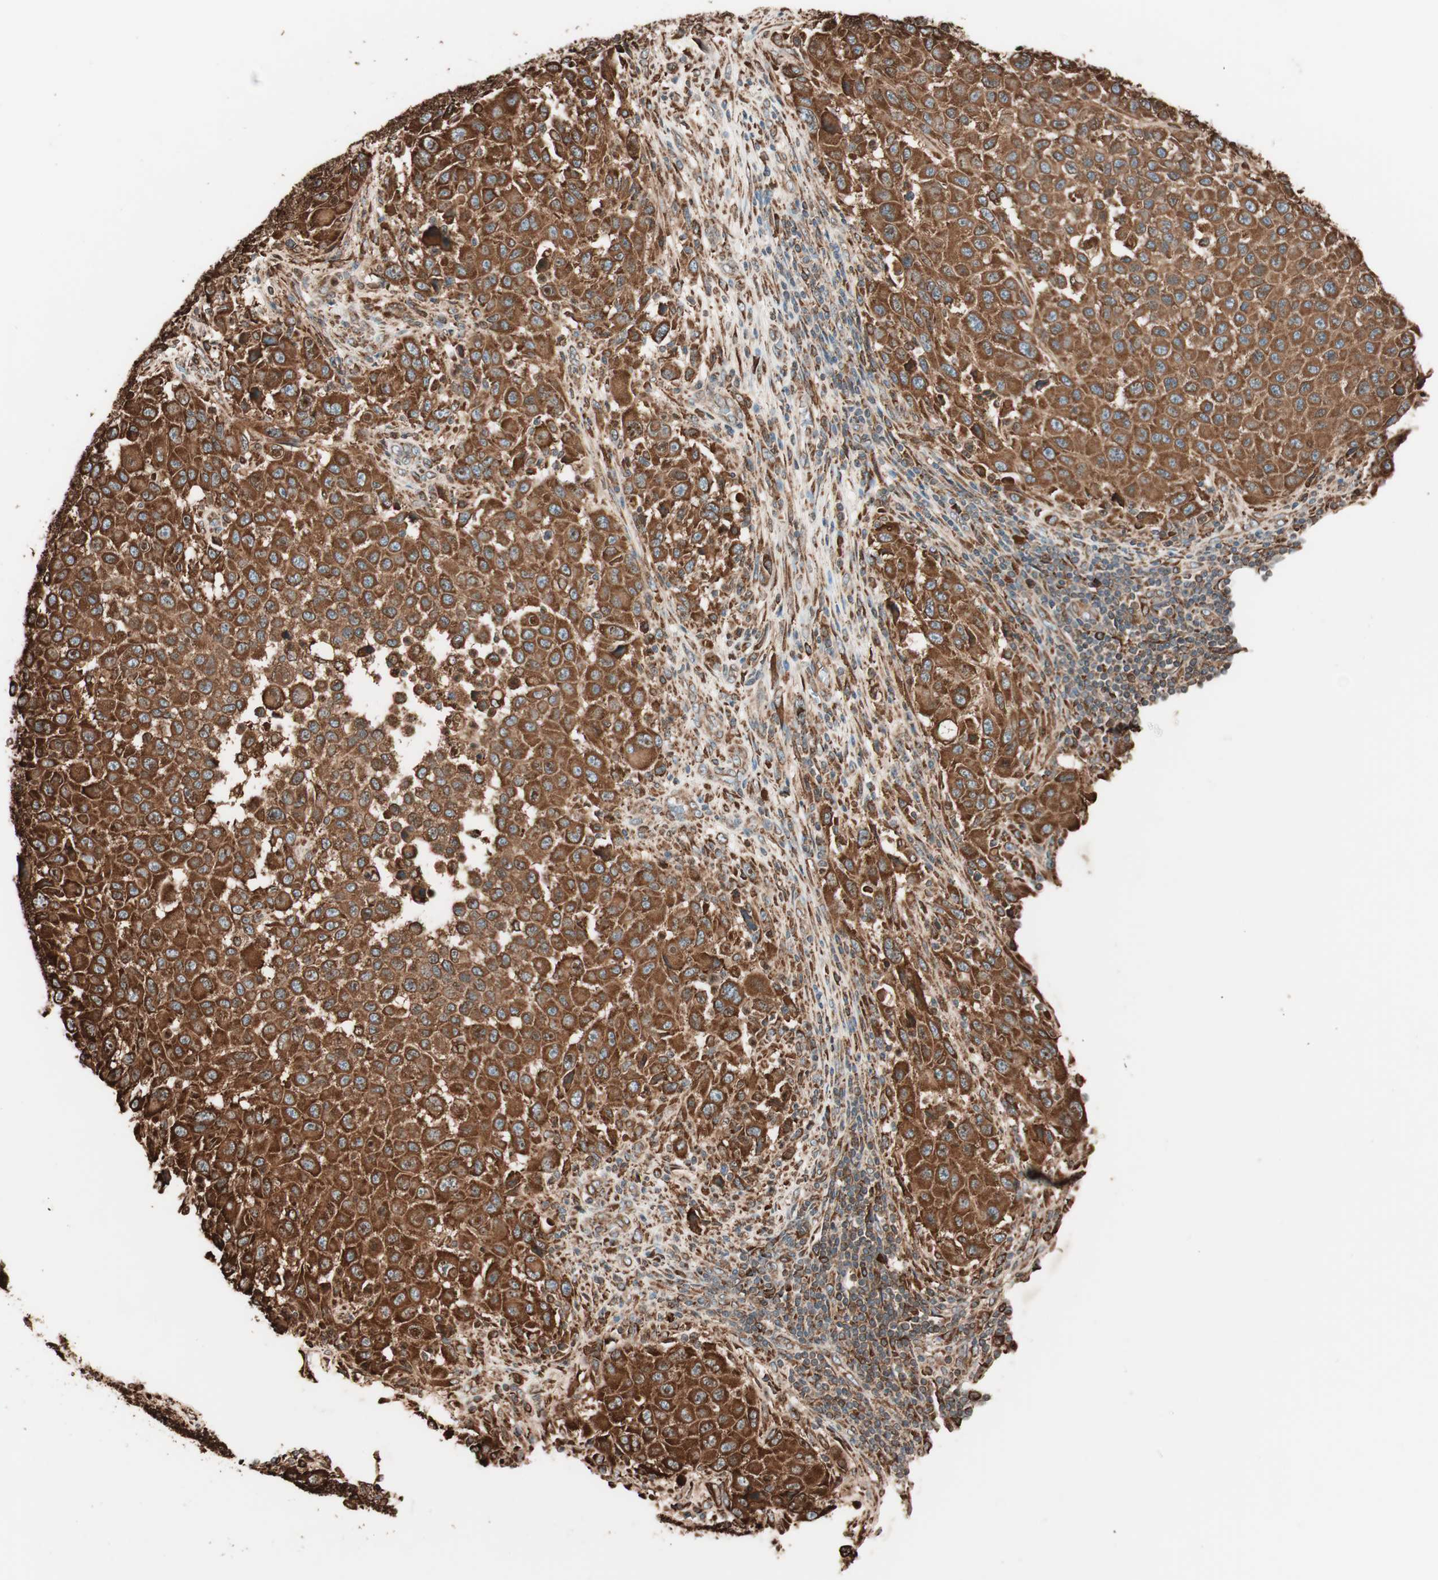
{"staining": {"intensity": "strong", "quantity": ">75%", "location": "cytoplasmic/membranous"}, "tissue": "melanoma", "cell_type": "Tumor cells", "image_type": "cancer", "snomed": [{"axis": "morphology", "description": "Malignant melanoma, Metastatic site"}, {"axis": "topography", "description": "Lymph node"}], "caption": "Immunohistochemistry micrograph of neoplastic tissue: melanoma stained using immunohistochemistry shows high levels of strong protein expression localized specifically in the cytoplasmic/membranous of tumor cells, appearing as a cytoplasmic/membranous brown color.", "gene": "VEGFA", "patient": {"sex": "male", "age": 61}}